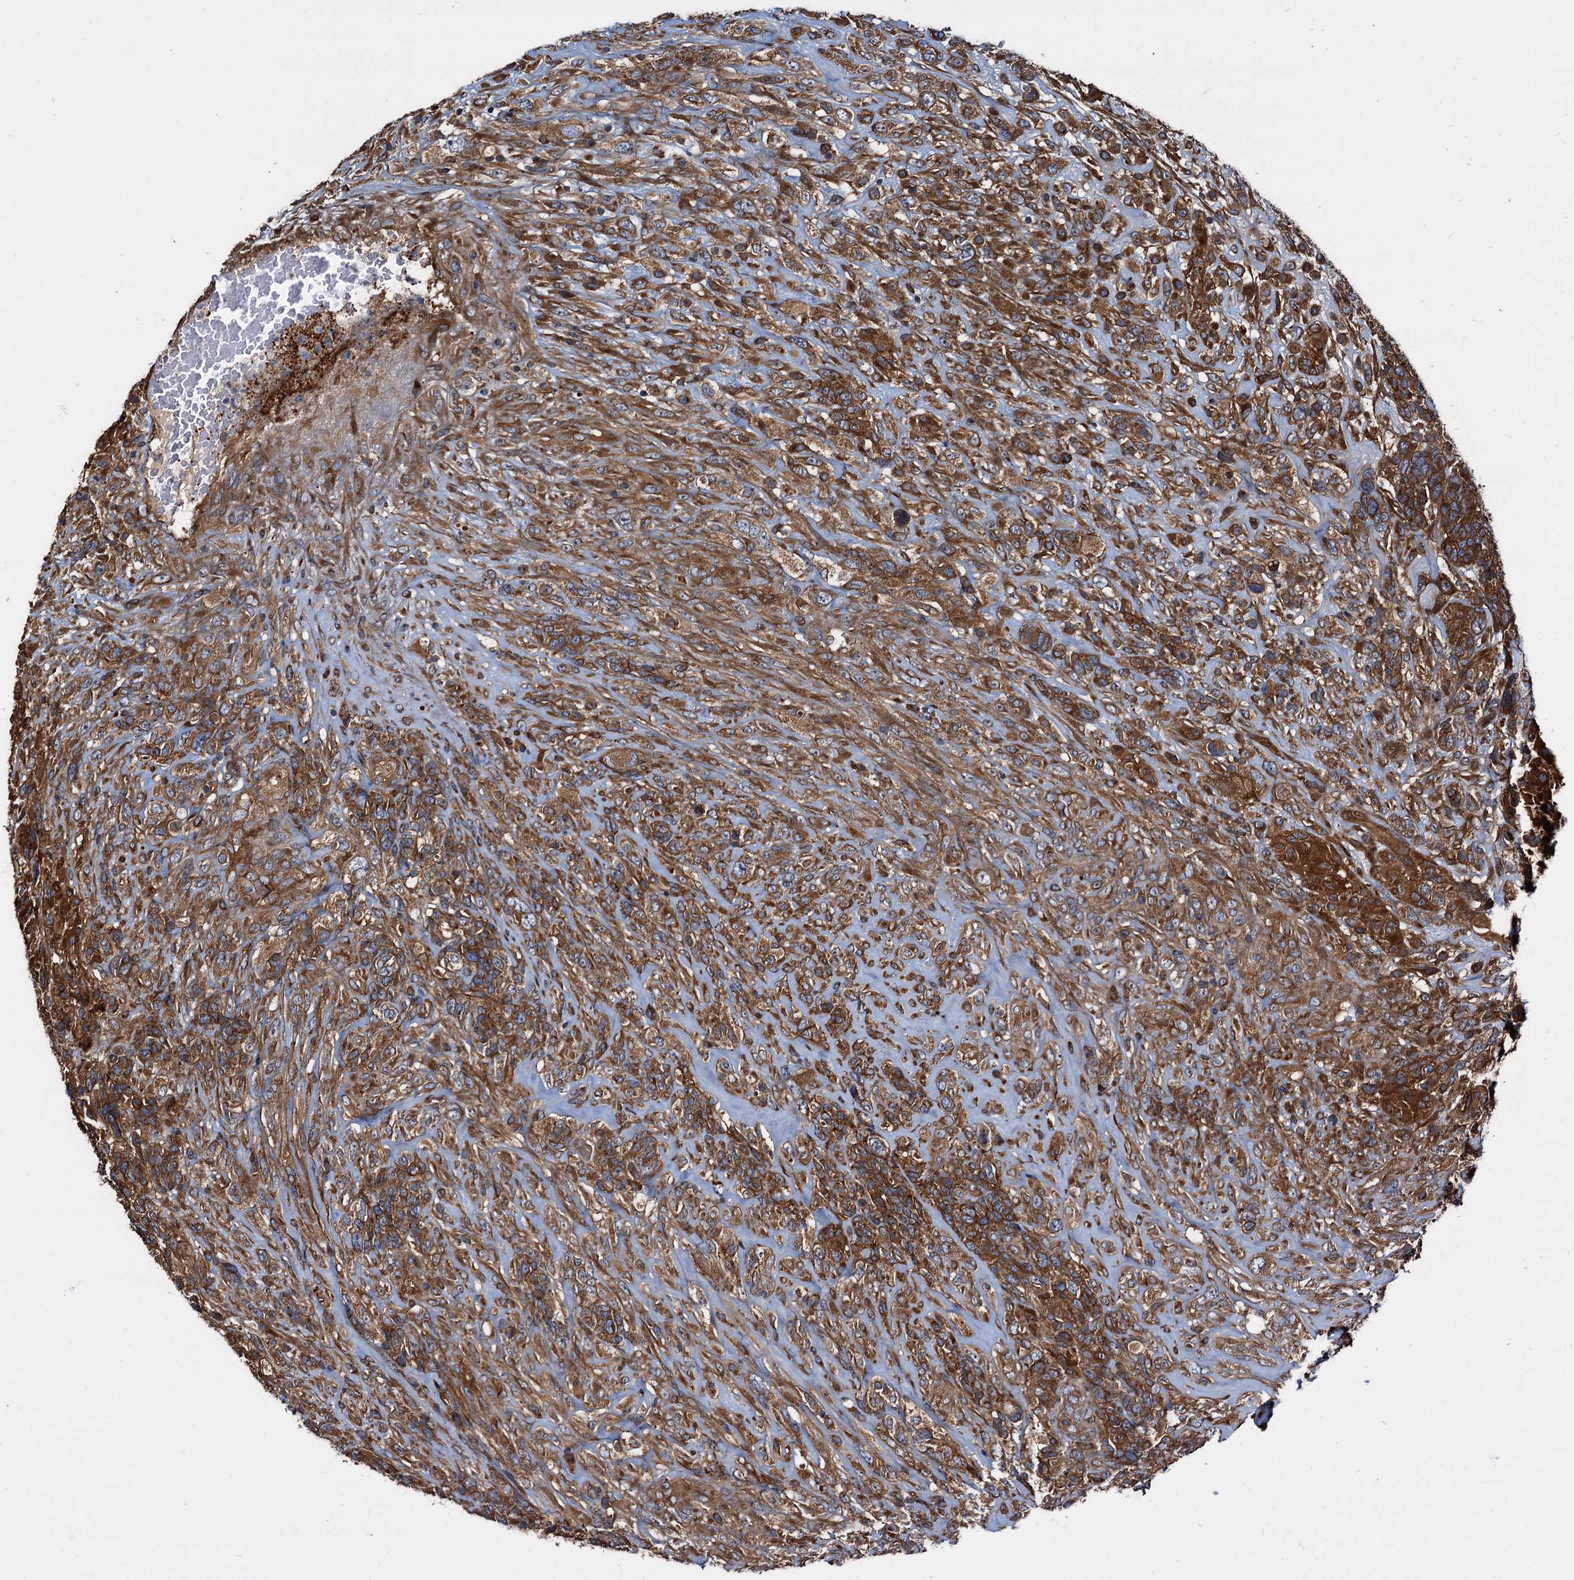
{"staining": {"intensity": "strong", "quantity": ">75%", "location": "cytoplasmic/membranous"}, "tissue": "glioma", "cell_type": "Tumor cells", "image_type": "cancer", "snomed": [{"axis": "morphology", "description": "Glioma, malignant, High grade"}, {"axis": "topography", "description": "Brain"}], "caption": "Tumor cells demonstrate strong cytoplasmic/membranous positivity in about >75% of cells in malignant high-grade glioma. Nuclei are stained in blue.", "gene": "PEX5", "patient": {"sex": "male", "age": 61}}